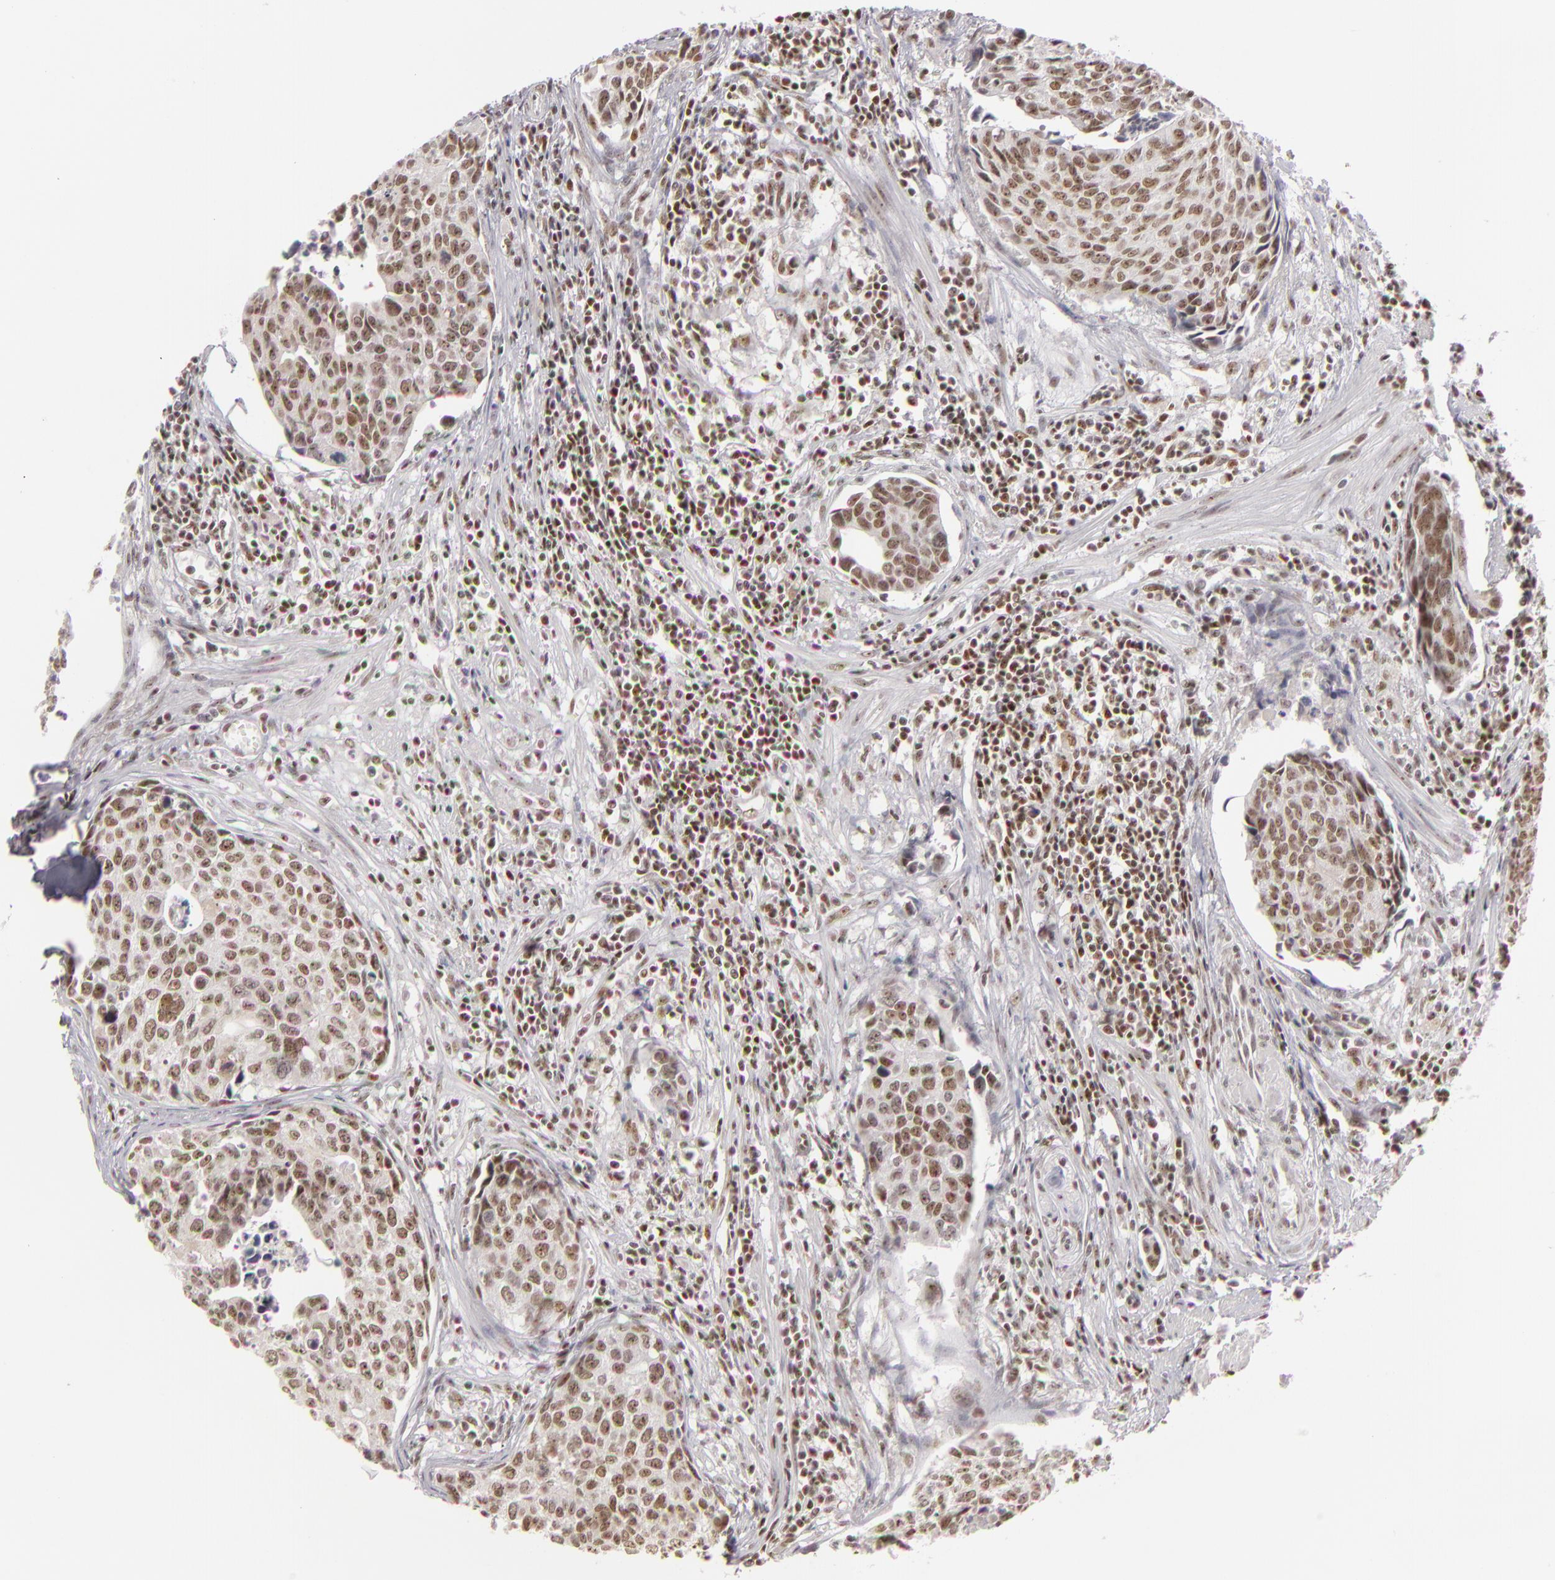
{"staining": {"intensity": "moderate", "quantity": ">75%", "location": "nuclear"}, "tissue": "urothelial cancer", "cell_type": "Tumor cells", "image_type": "cancer", "snomed": [{"axis": "morphology", "description": "Urothelial carcinoma, High grade"}, {"axis": "topography", "description": "Urinary bladder"}], "caption": "About >75% of tumor cells in urothelial carcinoma (high-grade) reveal moderate nuclear protein expression as visualized by brown immunohistochemical staining.", "gene": "DAXX", "patient": {"sex": "male", "age": 81}}